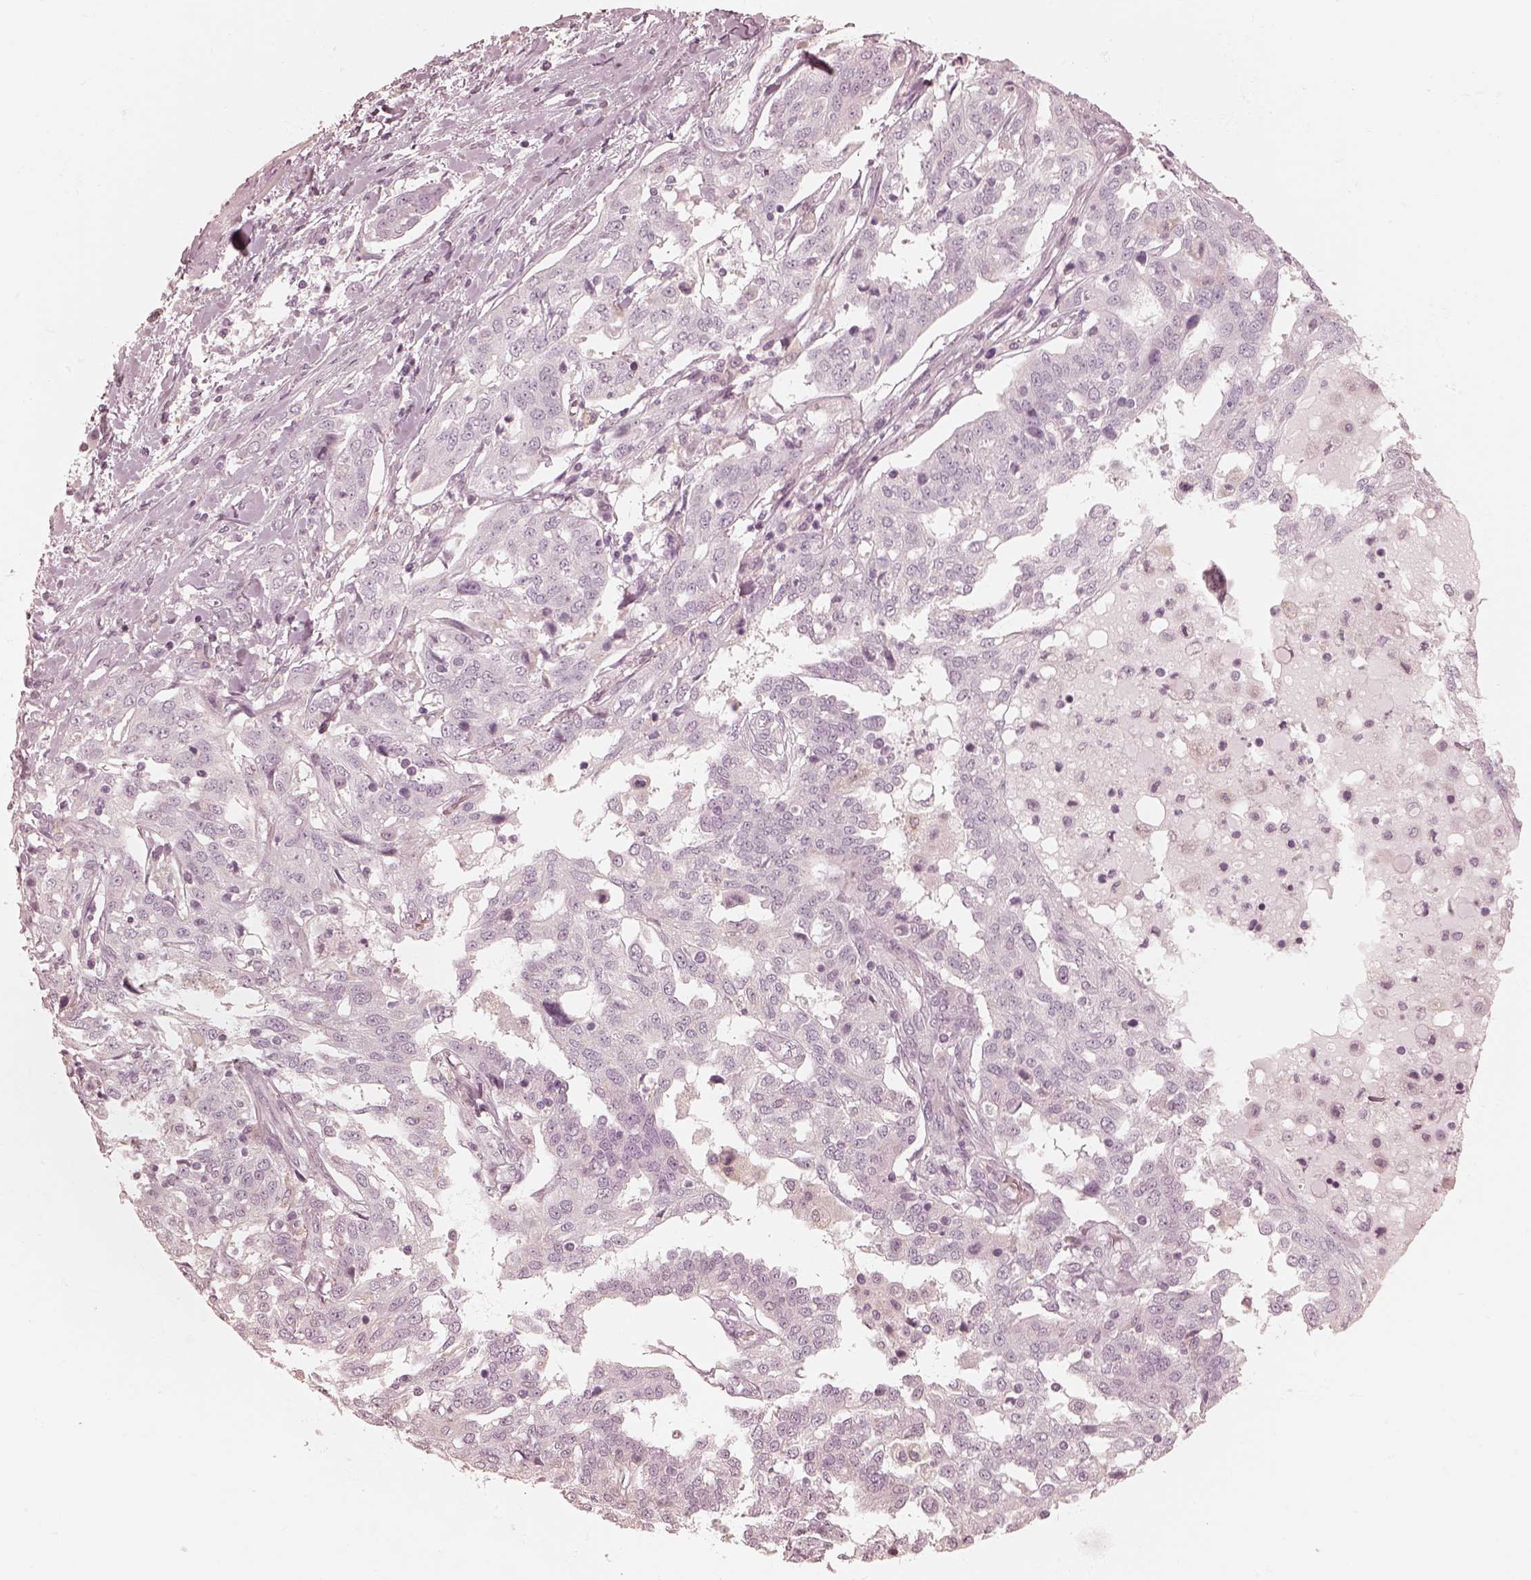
{"staining": {"intensity": "negative", "quantity": "none", "location": "none"}, "tissue": "ovarian cancer", "cell_type": "Tumor cells", "image_type": "cancer", "snomed": [{"axis": "morphology", "description": "Cystadenocarcinoma, serous, NOS"}, {"axis": "topography", "description": "Ovary"}], "caption": "Immunohistochemistry (IHC) micrograph of human ovarian cancer stained for a protein (brown), which demonstrates no positivity in tumor cells.", "gene": "CALR3", "patient": {"sex": "female", "age": 67}}